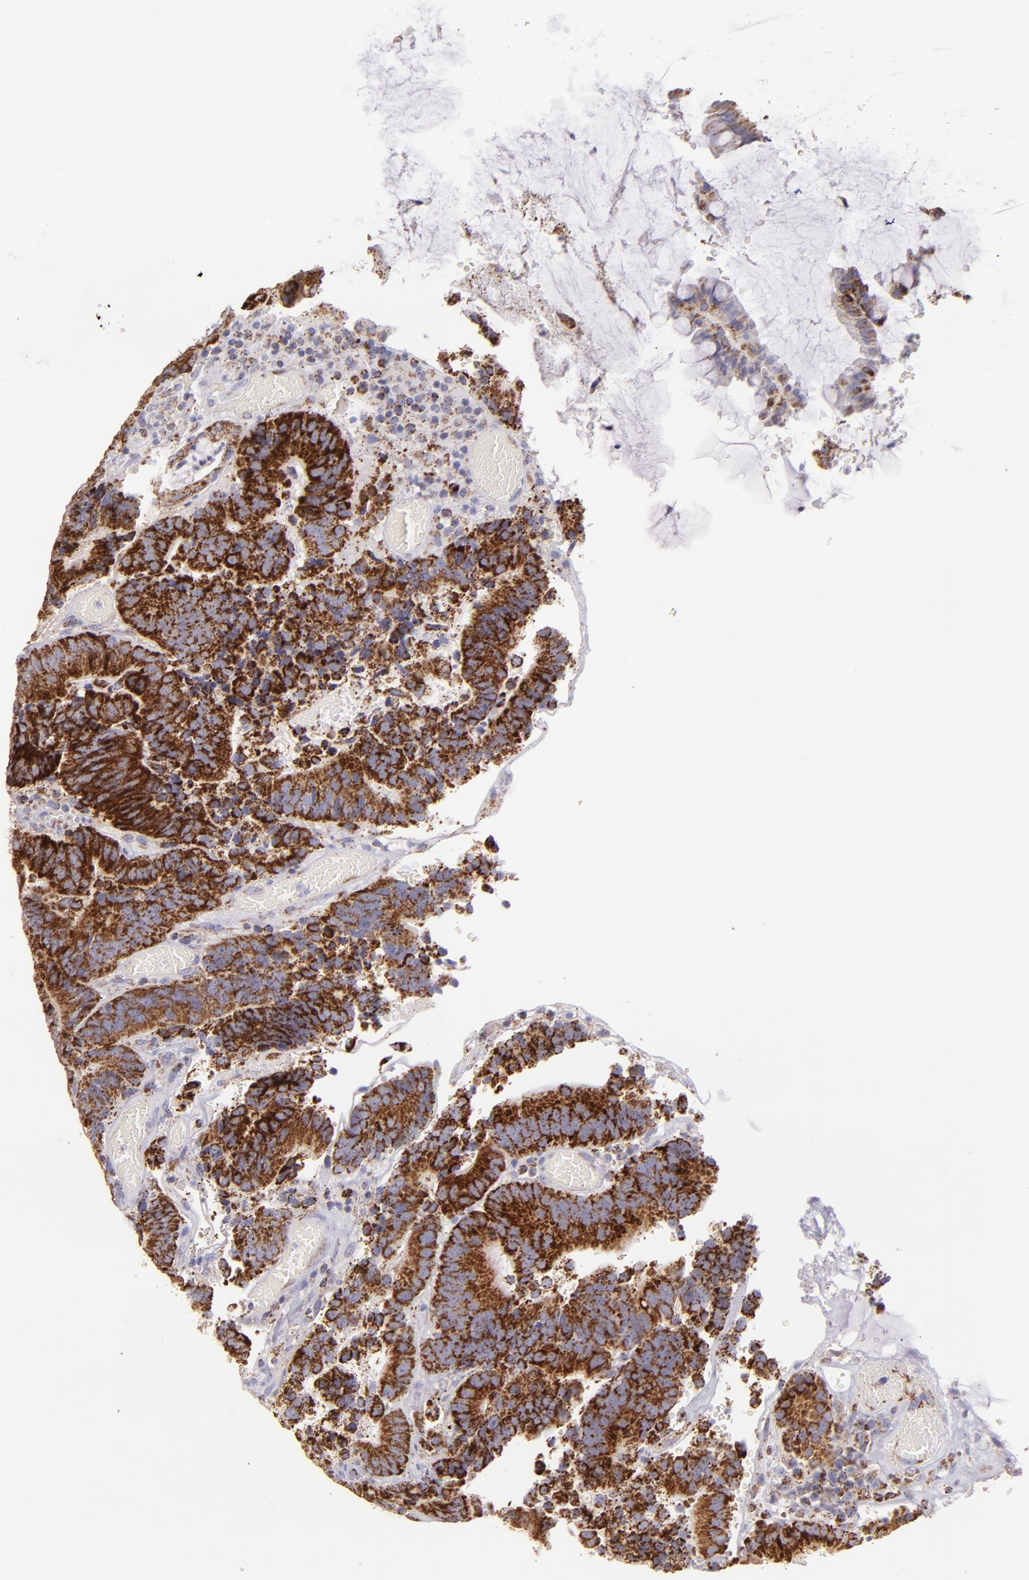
{"staining": {"intensity": "strong", "quantity": ">75%", "location": "cytoplasmic/membranous"}, "tissue": "colorectal cancer", "cell_type": "Tumor cells", "image_type": "cancer", "snomed": [{"axis": "morphology", "description": "Normal tissue, NOS"}, {"axis": "morphology", "description": "Adenocarcinoma, NOS"}, {"axis": "topography", "description": "Colon"}], "caption": "Immunohistochemical staining of human colorectal cancer (adenocarcinoma) demonstrates high levels of strong cytoplasmic/membranous protein positivity in about >75% of tumor cells.", "gene": "HSPD1", "patient": {"sex": "female", "age": 78}}